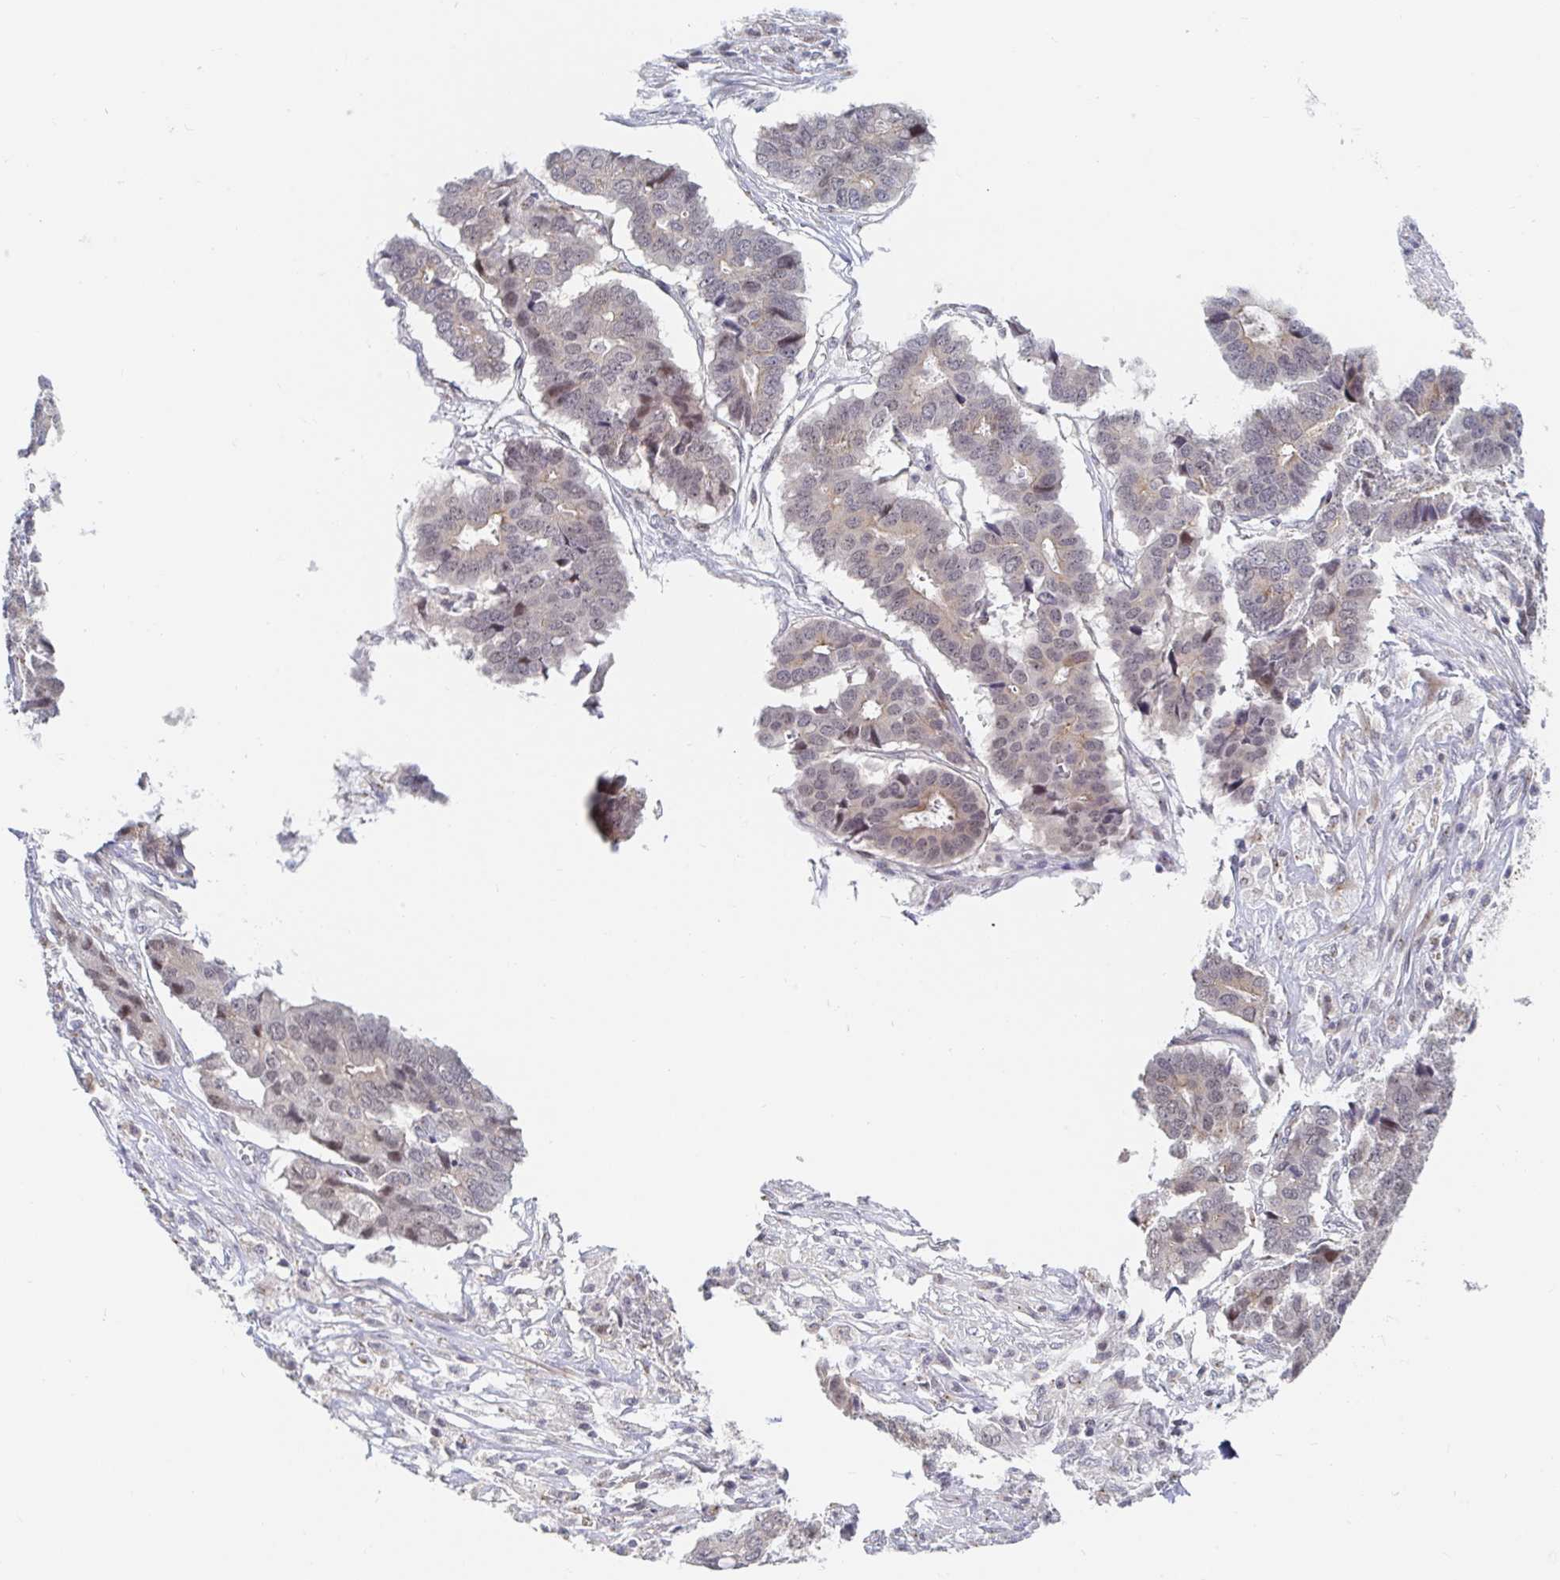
{"staining": {"intensity": "weak", "quantity": "25%-75%", "location": "cytoplasmic/membranous,nuclear"}, "tissue": "pancreatic cancer", "cell_type": "Tumor cells", "image_type": "cancer", "snomed": [{"axis": "morphology", "description": "Adenocarcinoma, NOS"}, {"axis": "topography", "description": "Pancreas"}], "caption": "Protein analysis of pancreatic adenocarcinoma tissue shows weak cytoplasmic/membranous and nuclear positivity in approximately 25%-75% of tumor cells.", "gene": "CHD2", "patient": {"sex": "male", "age": 50}}